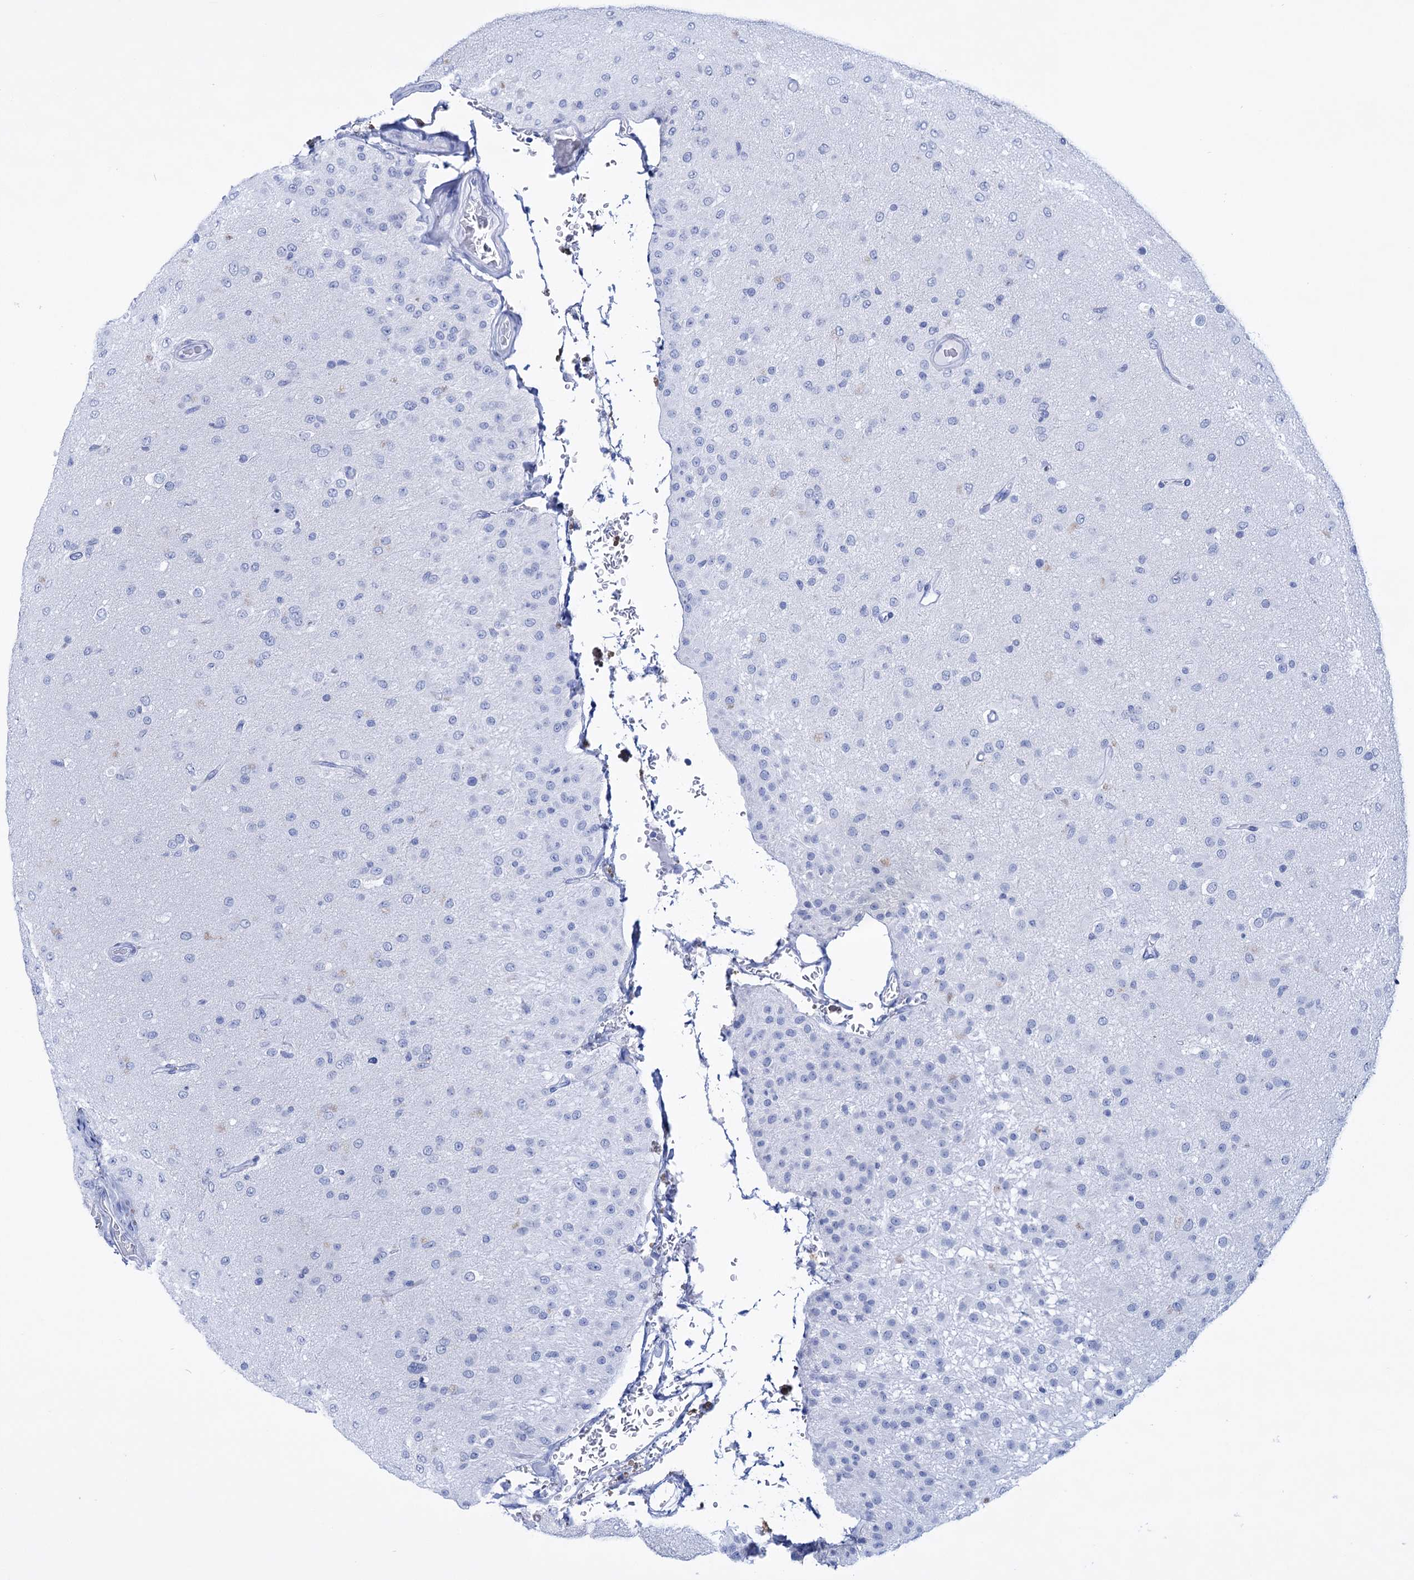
{"staining": {"intensity": "negative", "quantity": "none", "location": "none"}, "tissue": "glioma", "cell_type": "Tumor cells", "image_type": "cancer", "snomed": [{"axis": "morphology", "description": "Glioma, malignant, Low grade"}, {"axis": "topography", "description": "Brain"}], "caption": "Tumor cells show no significant protein expression in malignant glioma (low-grade).", "gene": "FBXW12", "patient": {"sex": "male", "age": 65}}